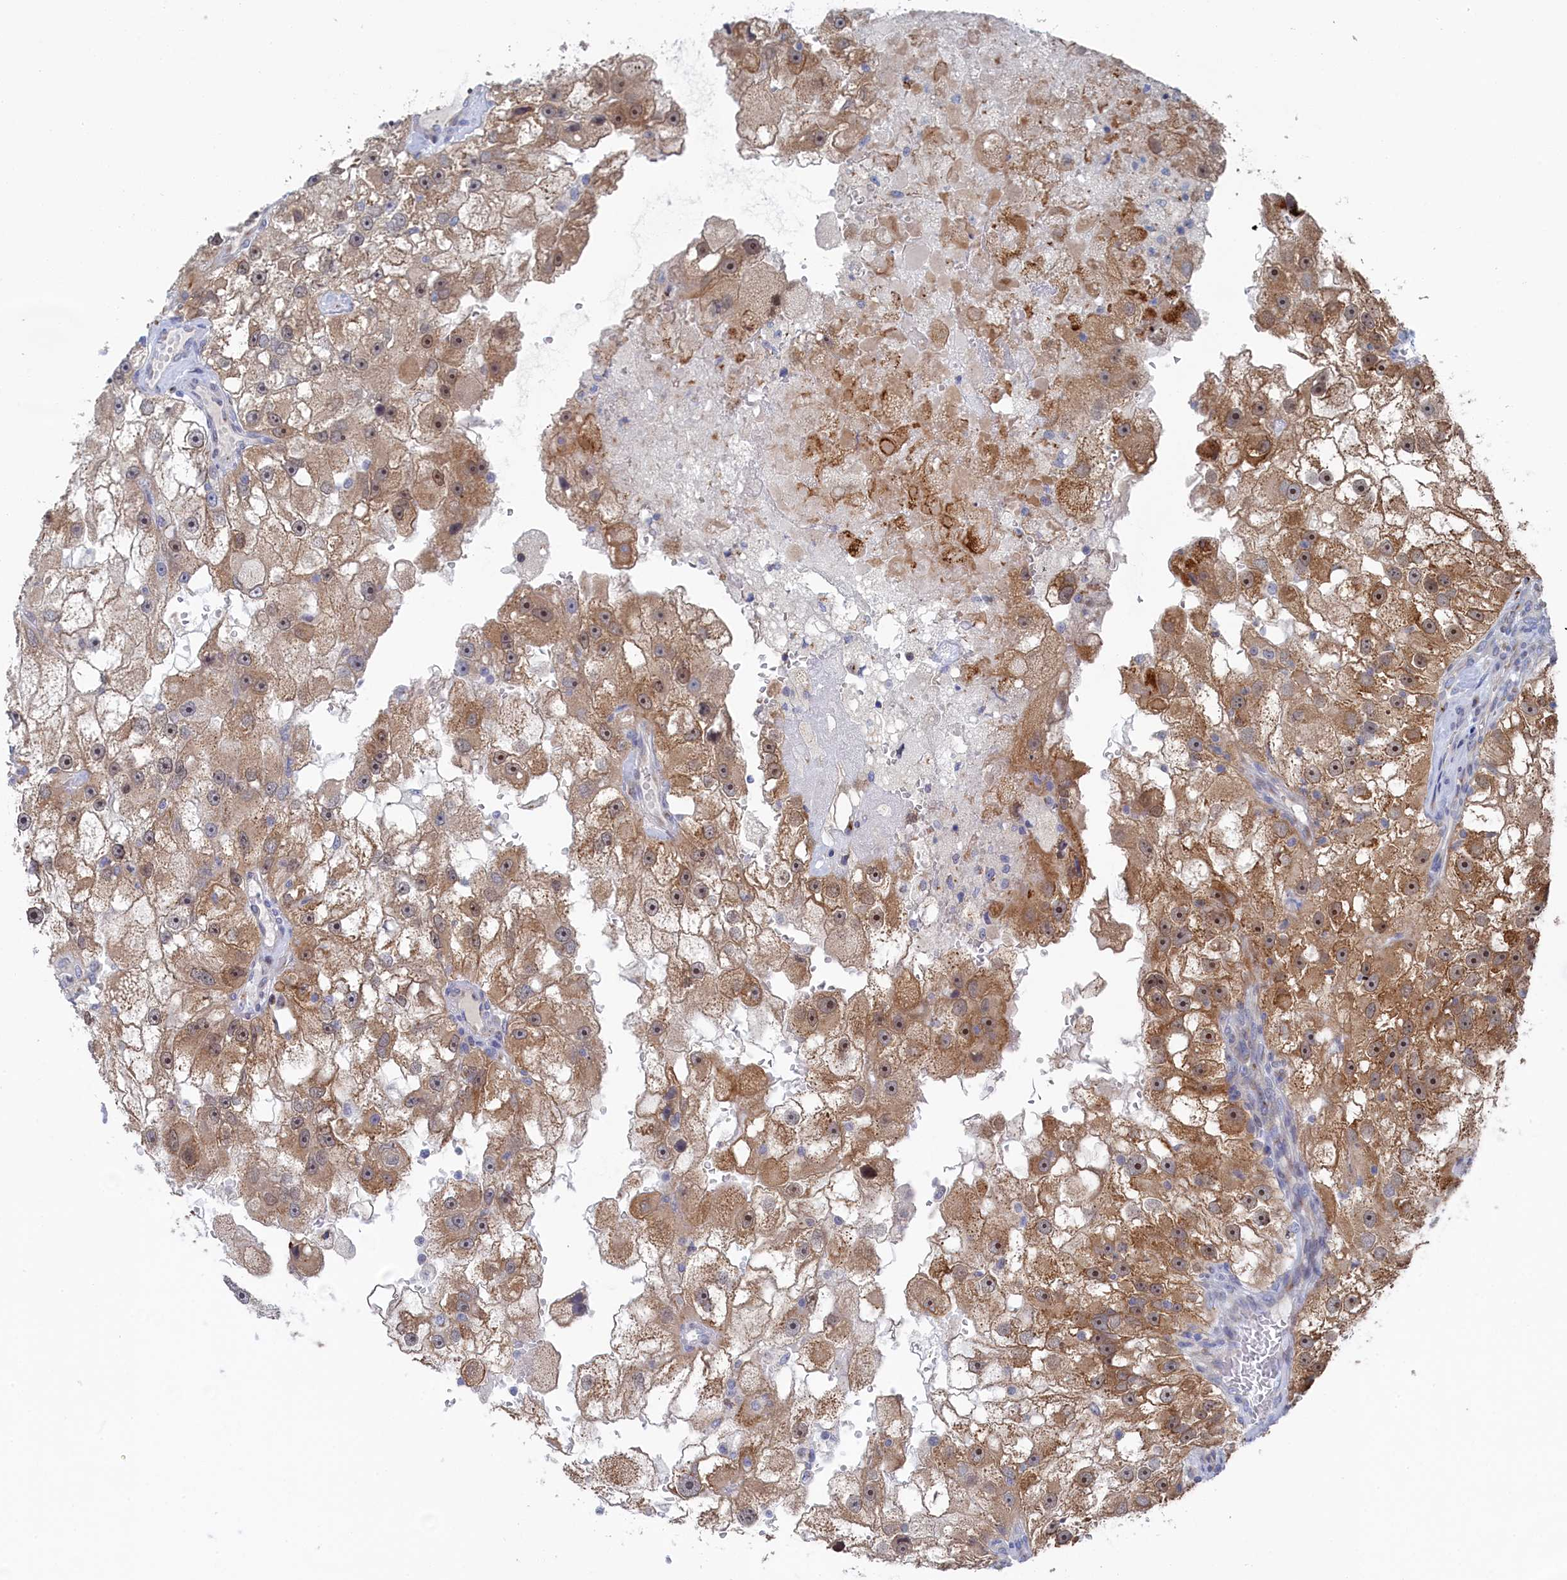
{"staining": {"intensity": "moderate", "quantity": ">75%", "location": "cytoplasmic/membranous,nuclear"}, "tissue": "renal cancer", "cell_type": "Tumor cells", "image_type": "cancer", "snomed": [{"axis": "morphology", "description": "Adenocarcinoma, NOS"}, {"axis": "topography", "description": "Kidney"}], "caption": "Tumor cells reveal medium levels of moderate cytoplasmic/membranous and nuclear expression in about >75% of cells in human renal cancer (adenocarcinoma). Nuclei are stained in blue.", "gene": "IRX1", "patient": {"sex": "male", "age": 63}}